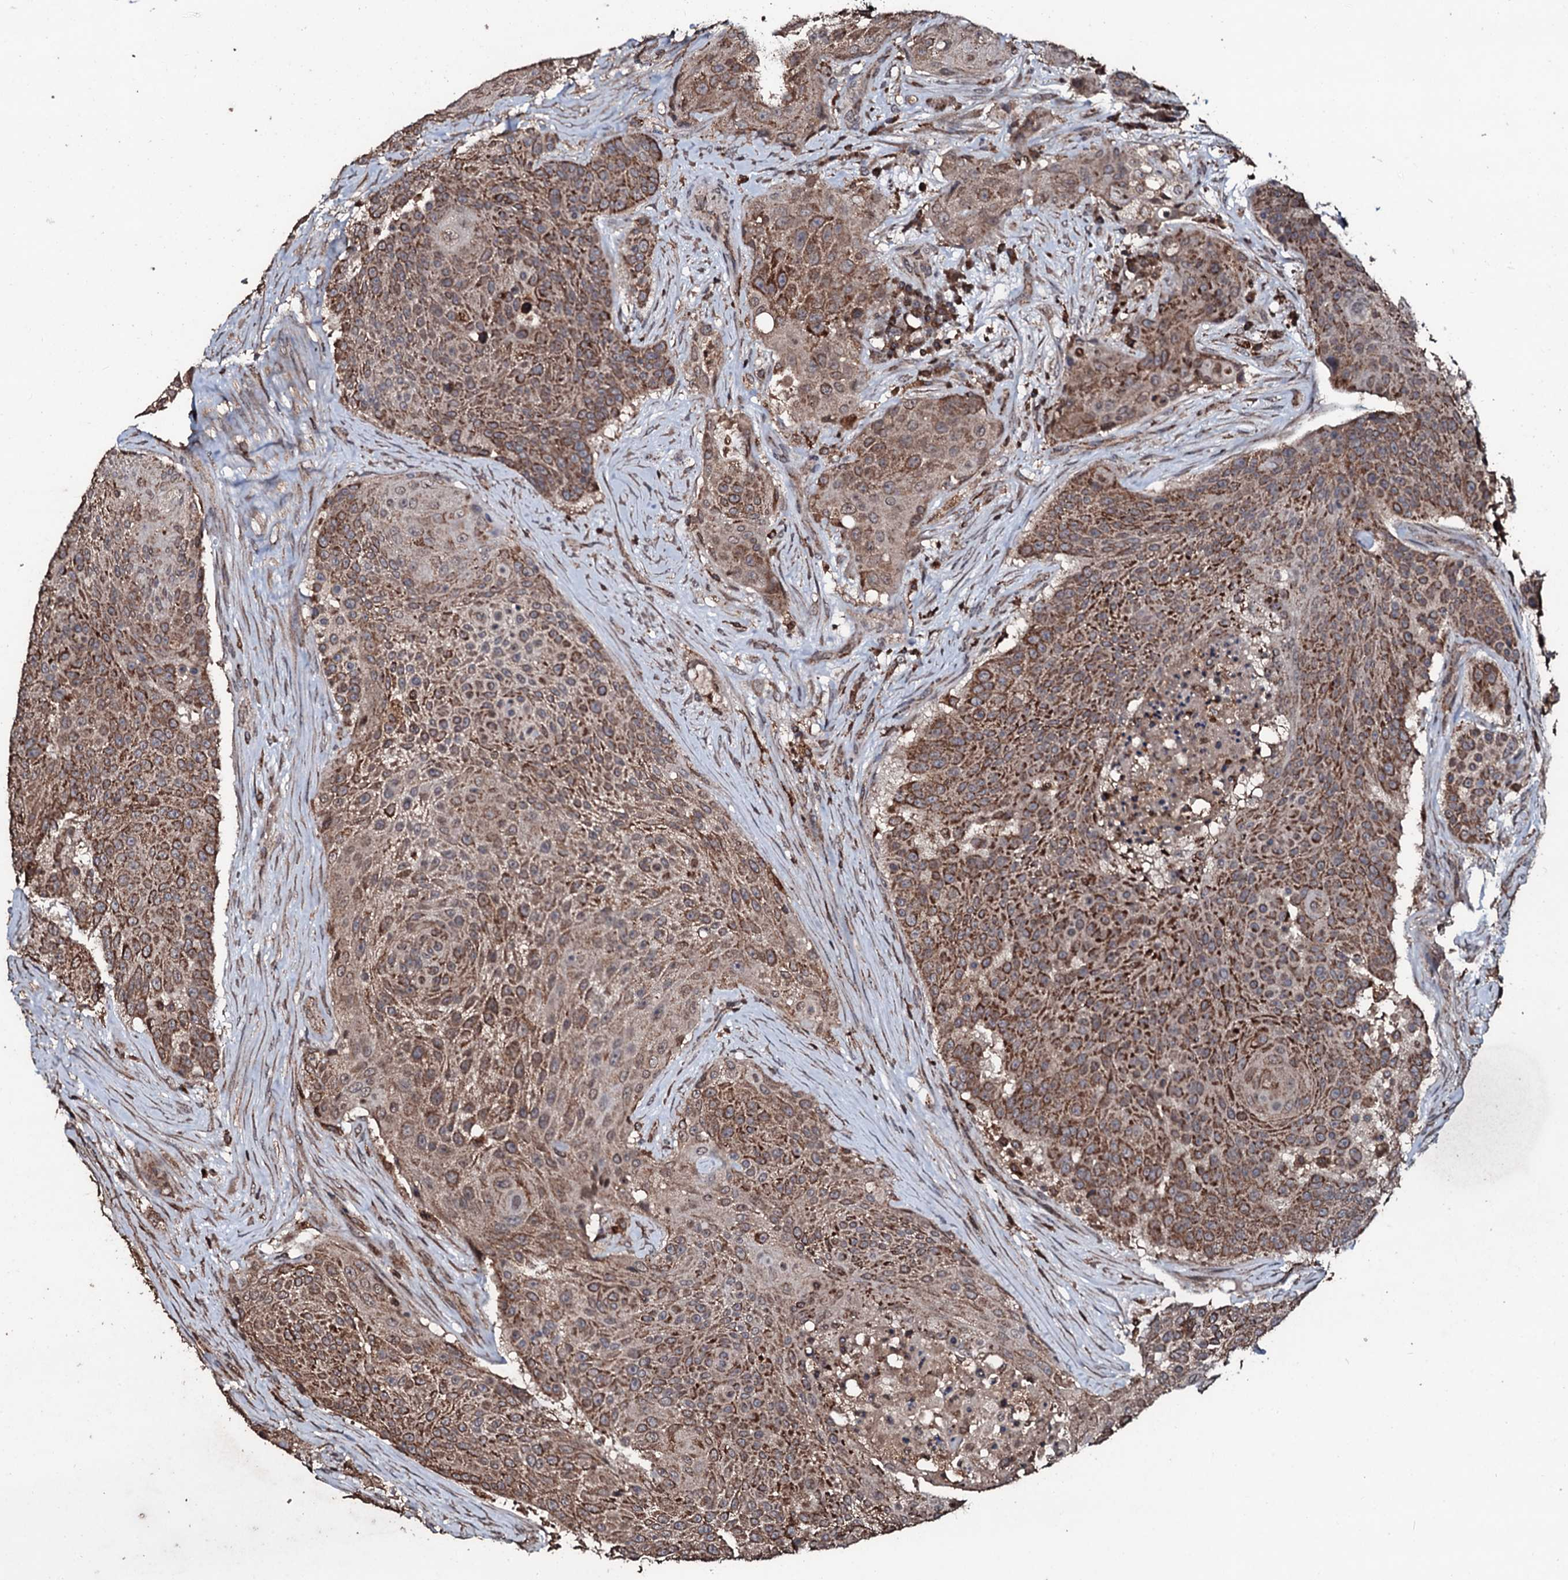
{"staining": {"intensity": "moderate", "quantity": ">75%", "location": "cytoplasmic/membranous"}, "tissue": "urothelial cancer", "cell_type": "Tumor cells", "image_type": "cancer", "snomed": [{"axis": "morphology", "description": "Urothelial carcinoma, High grade"}, {"axis": "topography", "description": "Urinary bladder"}], "caption": "Immunohistochemical staining of human urothelial carcinoma (high-grade) displays moderate cytoplasmic/membranous protein staining in about >75% of tumor cells. (DAB IHC with brightfield microscopy, high magnification).", "gene": "SDHAF2", "patient": {"sex": "female", "age": 63}}